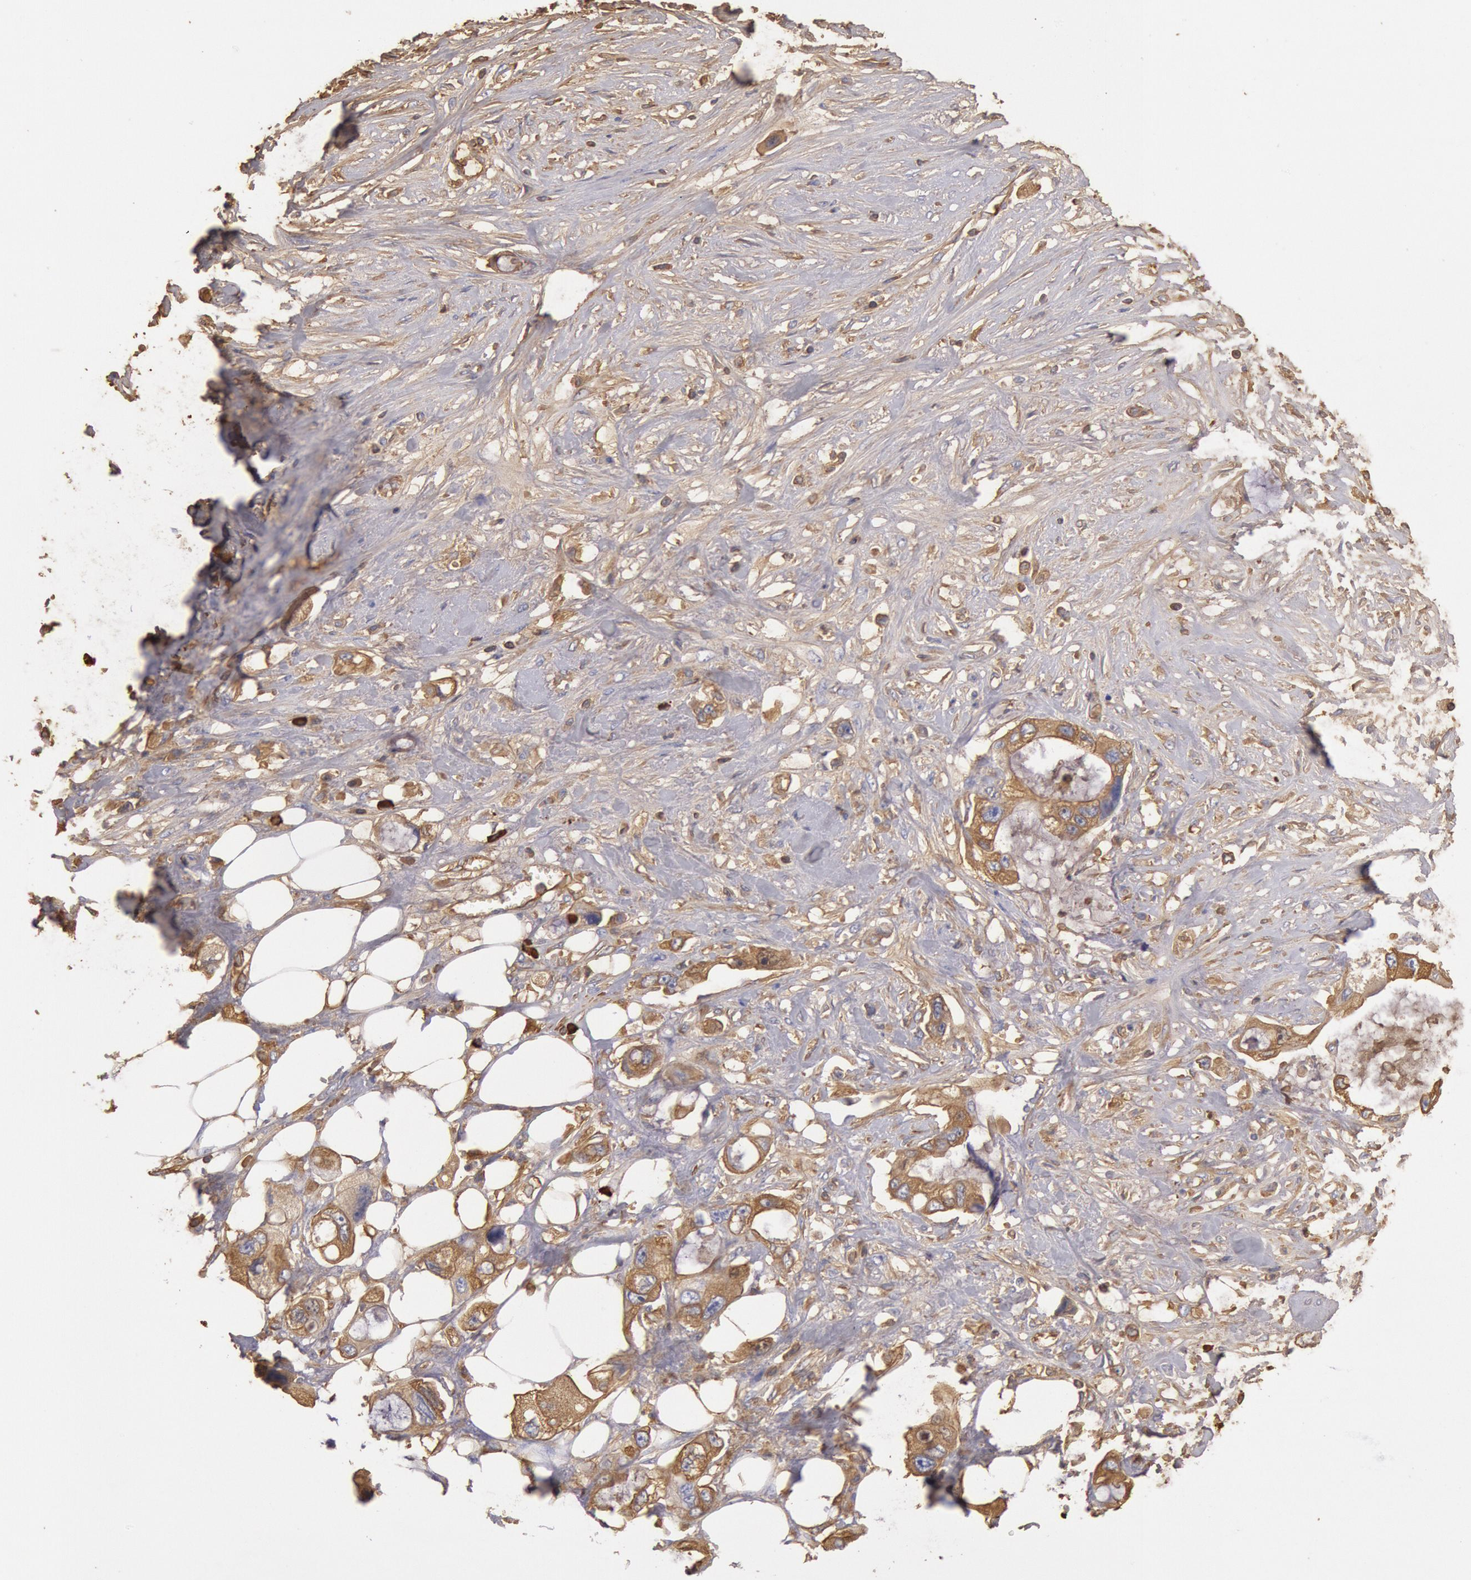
{"staining": {"intensity": "moderate", "quantity": "25%-75%", "location": "cytoplasmic/membranous"}, "tissue": "pancreatic cancer", "cell_type": "Tumor cells", "image_type": "cancer", "snomed": [{"axis": "morphology", "description": "Adenocarcinoma, NOS"}, {"axis": "topography", "description": "Pancreas"}, {"axis": "topography", "description": "Stomach, upper"}], "caption": "Pancreatic adenocarcinoma was stained to show a protein in brown. There is medium levels of moderate cytoplasmic/membranous expression in approximately 25%-75% of tumor cells. (DAB = brown stain, brightfield microscopy at high magnification).", "gene": "IGHA1", "patient": {"sex": "male", "age": 77}}